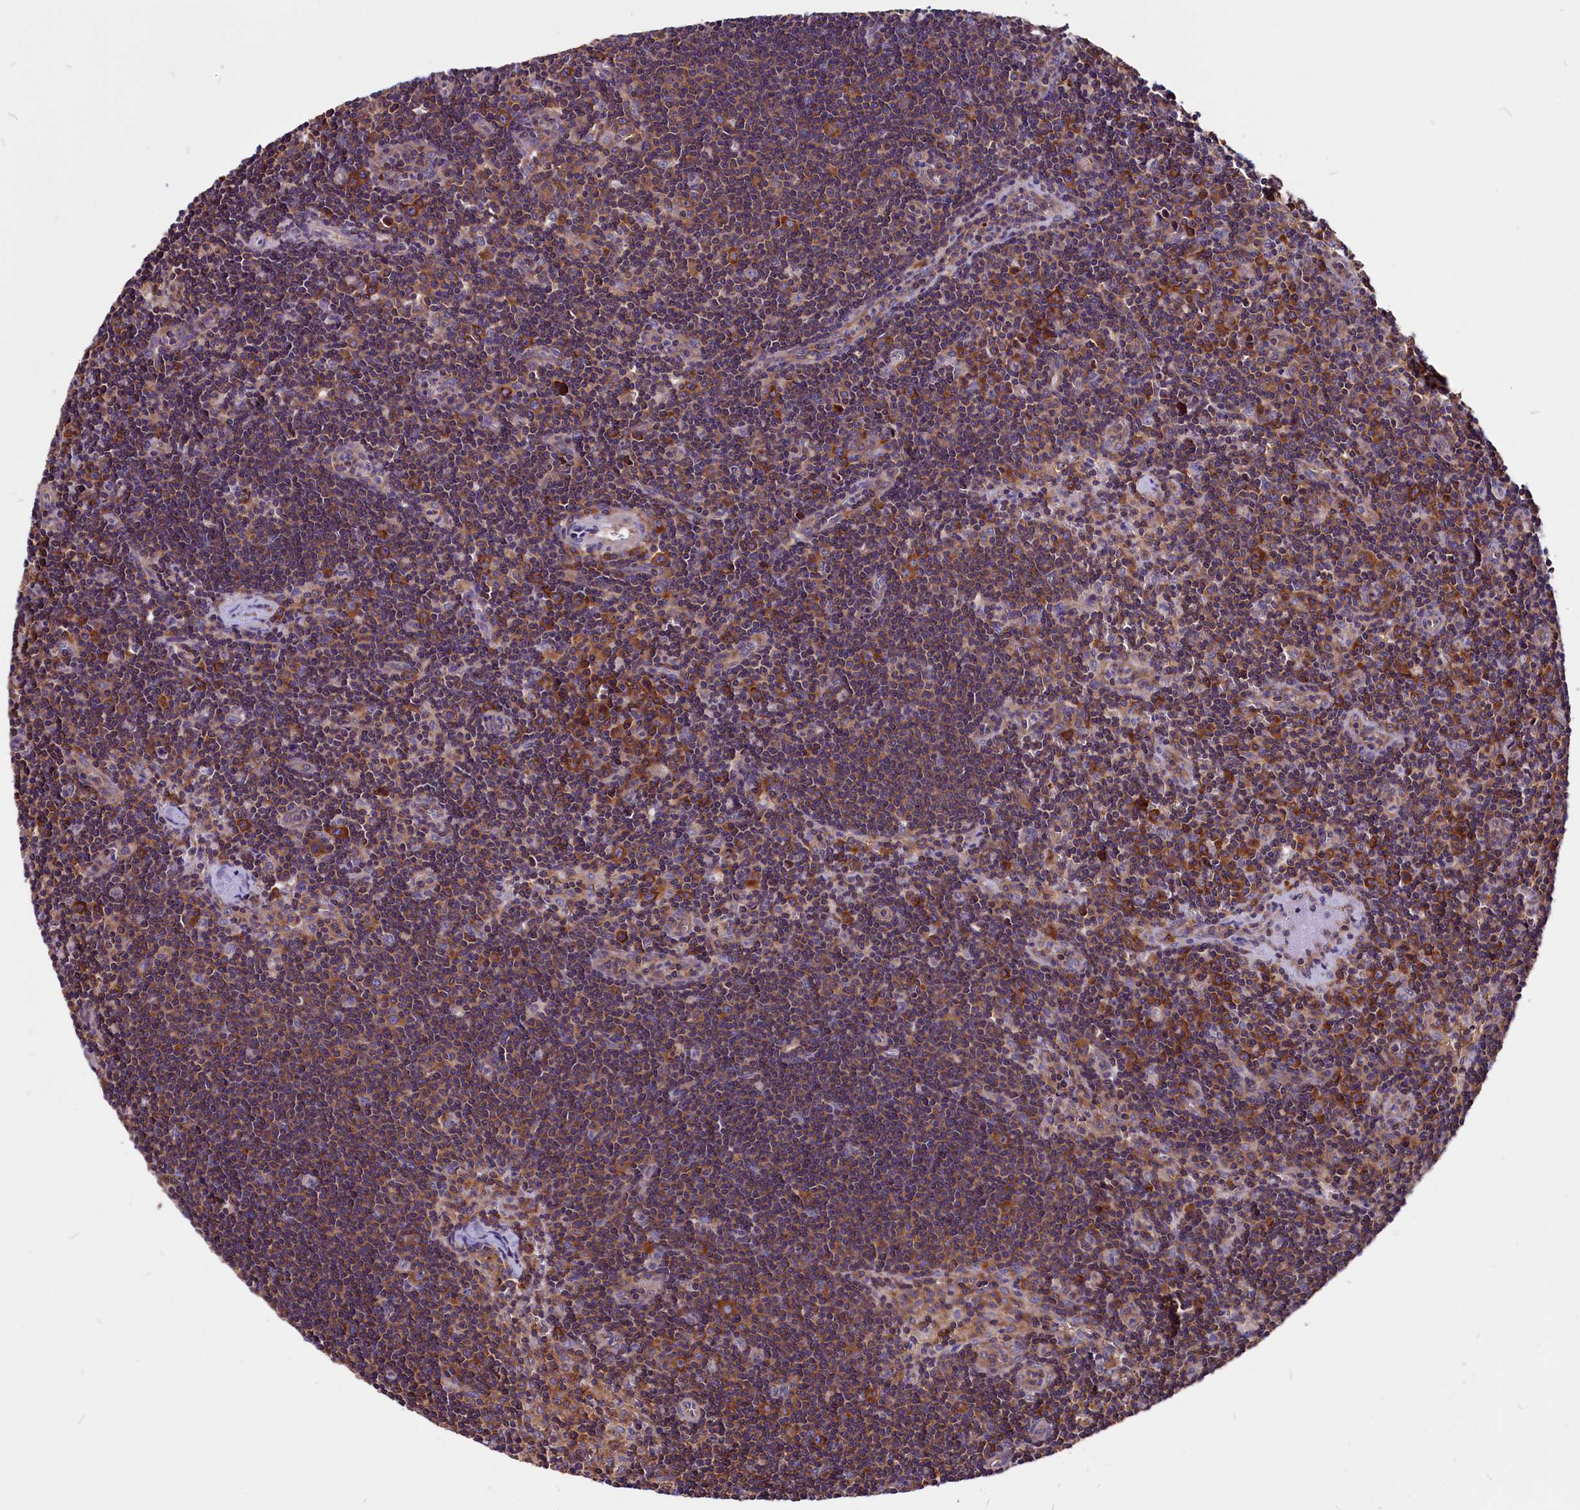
{"staining": {"intensity": "strong", "quantity": ">75%", "location": "cytoplasmic/membranous"}, "tissue": "lymph node", "cell_type": "Germinal center cells", "image_type": "normal", "snomed": [{"axis": "morphology", "description": "Normal tissue, NOS"}, {"axis": "topography", "description": "Lymph node"}], "caption": "Immunohistochemical staining of unremarkable human lymph node reveals >75% levels of strong cytoplasmic/membranous protein staining in about >75% of germinal center cells.", "gene": "EIF3G", "patient": {"sex": "female", "age": 32}}